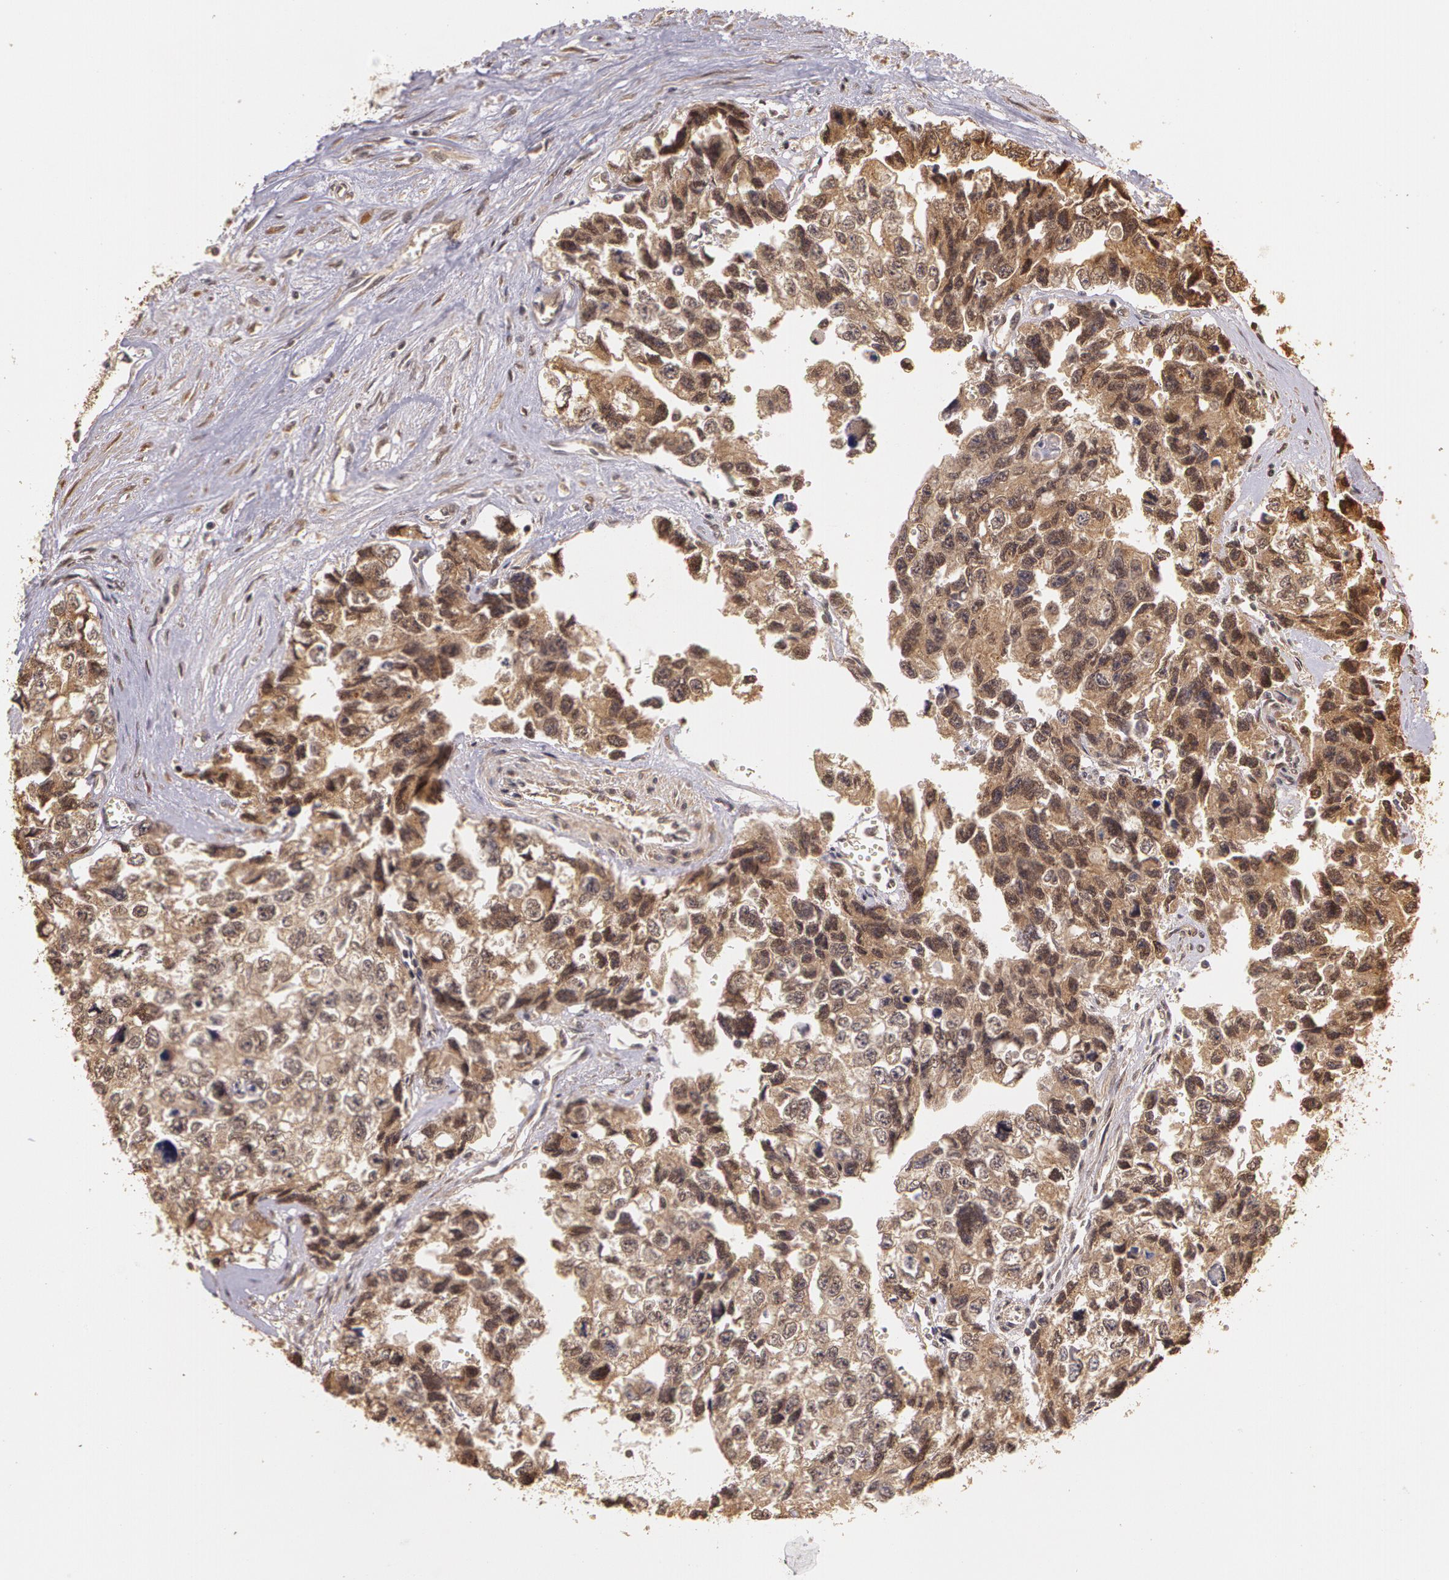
{"staining": {"intensity": "moderate", "quantity": ">75%", "location": "cytoplasmic/membranous"}, "tissue": "testis cancer", "cell_type": "Tumor cells", "image_type": "cancer", "snomed": [{"axis": "morphology", "description": "Carcinoma, Embryonal, NOS"}, {"axis": "topography", "description": "Testis"}], "caption": "Embryonal carcinoma (testis) stained with DAB immunohistochemistry (IHC) shows medium levels of moderate cytoplasmic/membranous expression in about >75% of tumor cells.", "gene": "ASCC2", "patient": {"sex": "male", "age": 31}}